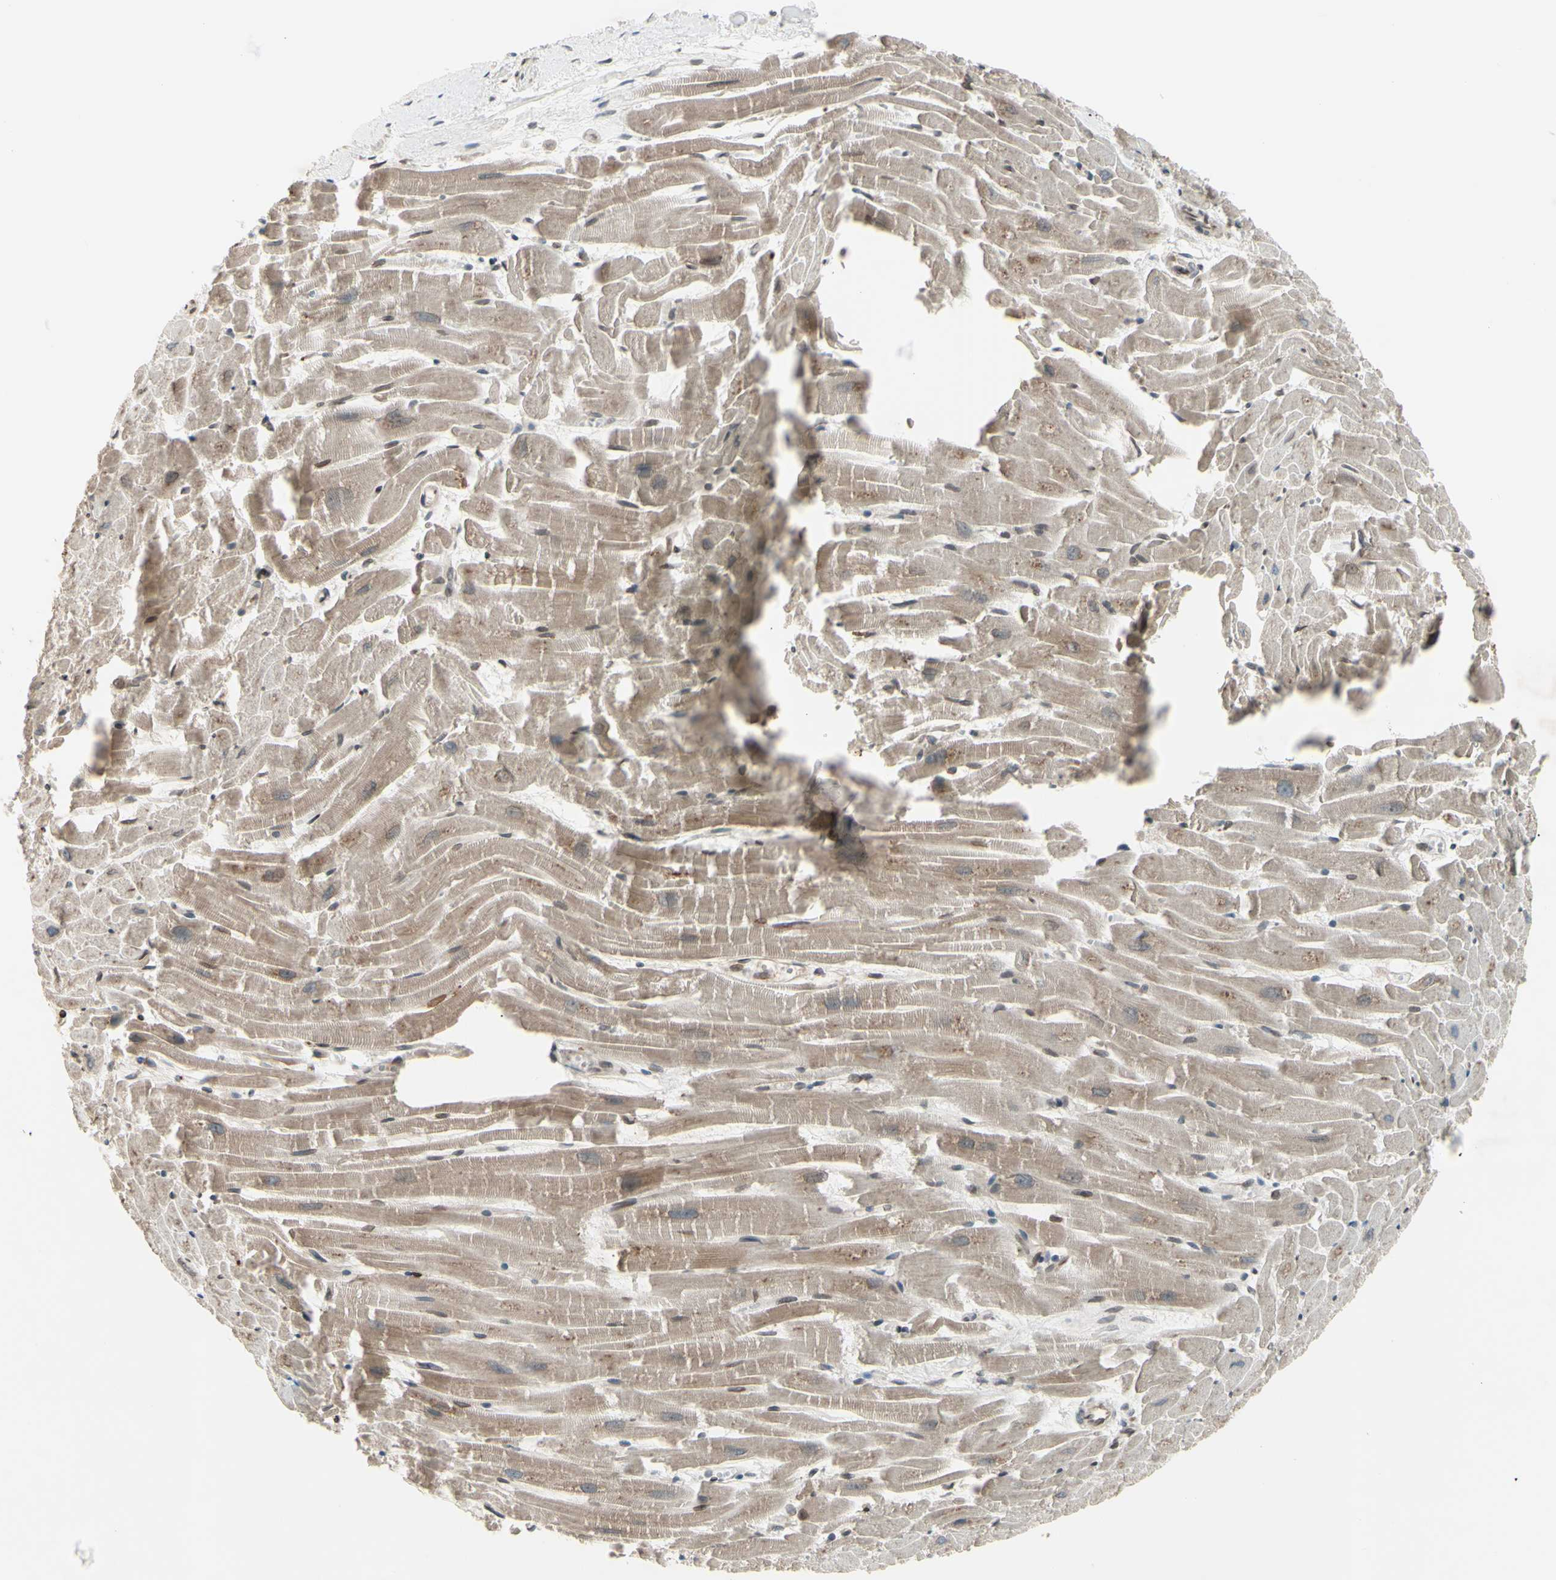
{"staining": {"intensity": "weak", "quantity": "25%-75%", "location": "cytoplasmic/membranous"}, "tissue": "heart muscle", "cell_type": "Cardiomyocytes", "image_type": "normal", "snomed": [{"axis": "morphology", "description": "Normal tissue, NOS"}, {"axis": "topography", "description": "Heart"}], "caption": "A high-resolution photomicrograph shows IHC staining of unremarkable heart muscle, which exhibits weak cytoplasmic/membranous positivity in approximately 25%-75% of cardiomyocytes.", "gene": "MLF2", "patient": {"sex": "female", "age": 19}}